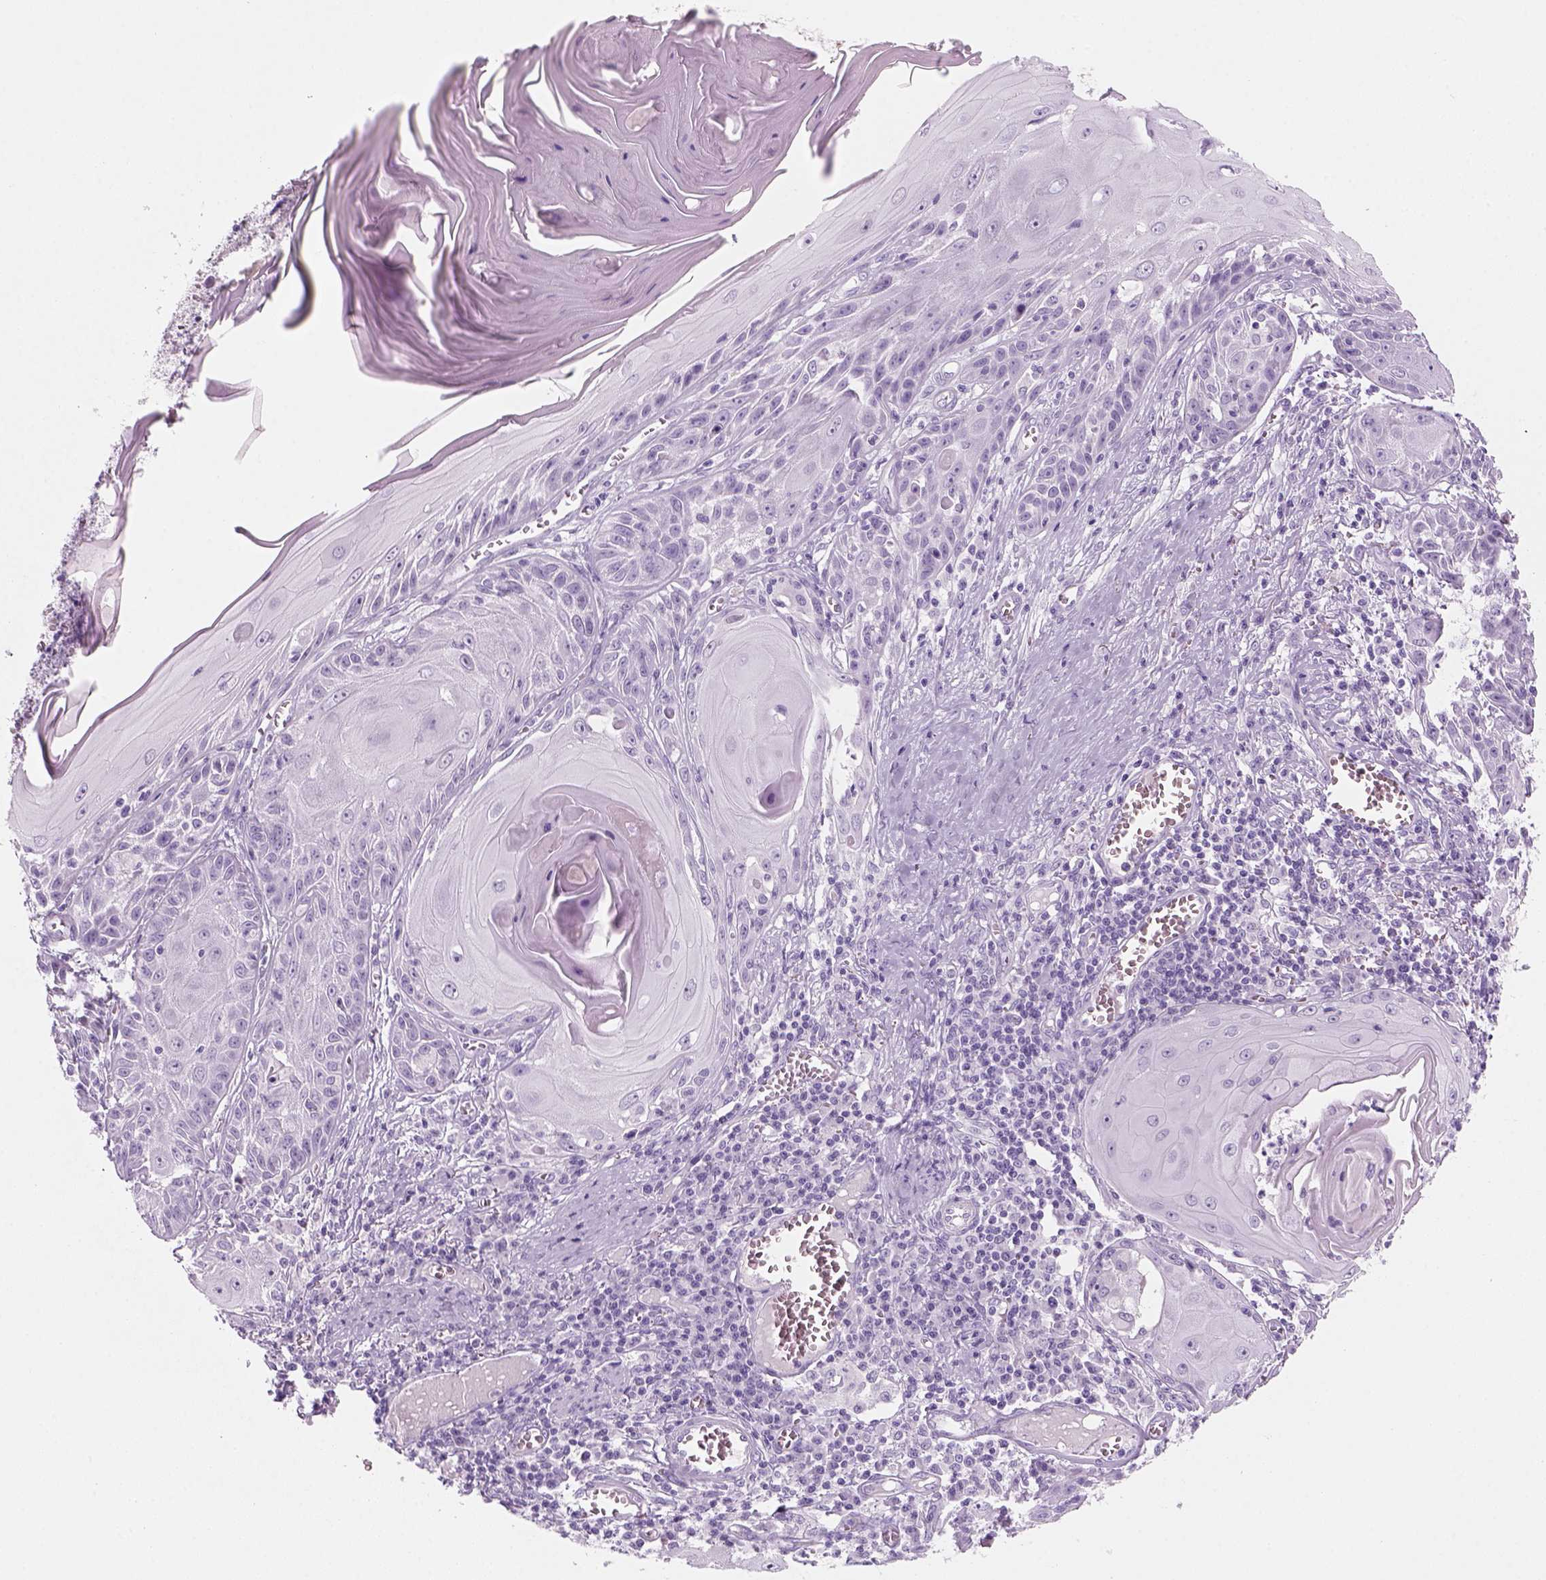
{"staining": {"intensity": "negative", "quantity": "none", "location": "none"}, "tissue": "skin cancer", "cell_type": "Tumor cells", "image_type": "cancer", "snomed": [{"axis": "morphology", "description": "Squamous cell carcinoma, NOS"}, {"axis": "topography", "description": "Skin"}, {"axis": "topography", "description": "Vulva"}], "caption": "This image is of skin cancer (squamous cell carcinoma) stained with immunohistochemistry to label a protein in brown with the nuclei are counter-stained blue. There is no staining in tumor cells.", "gene": "KRTAP11-1", "patient": {"sex": "female", "age": 85}}